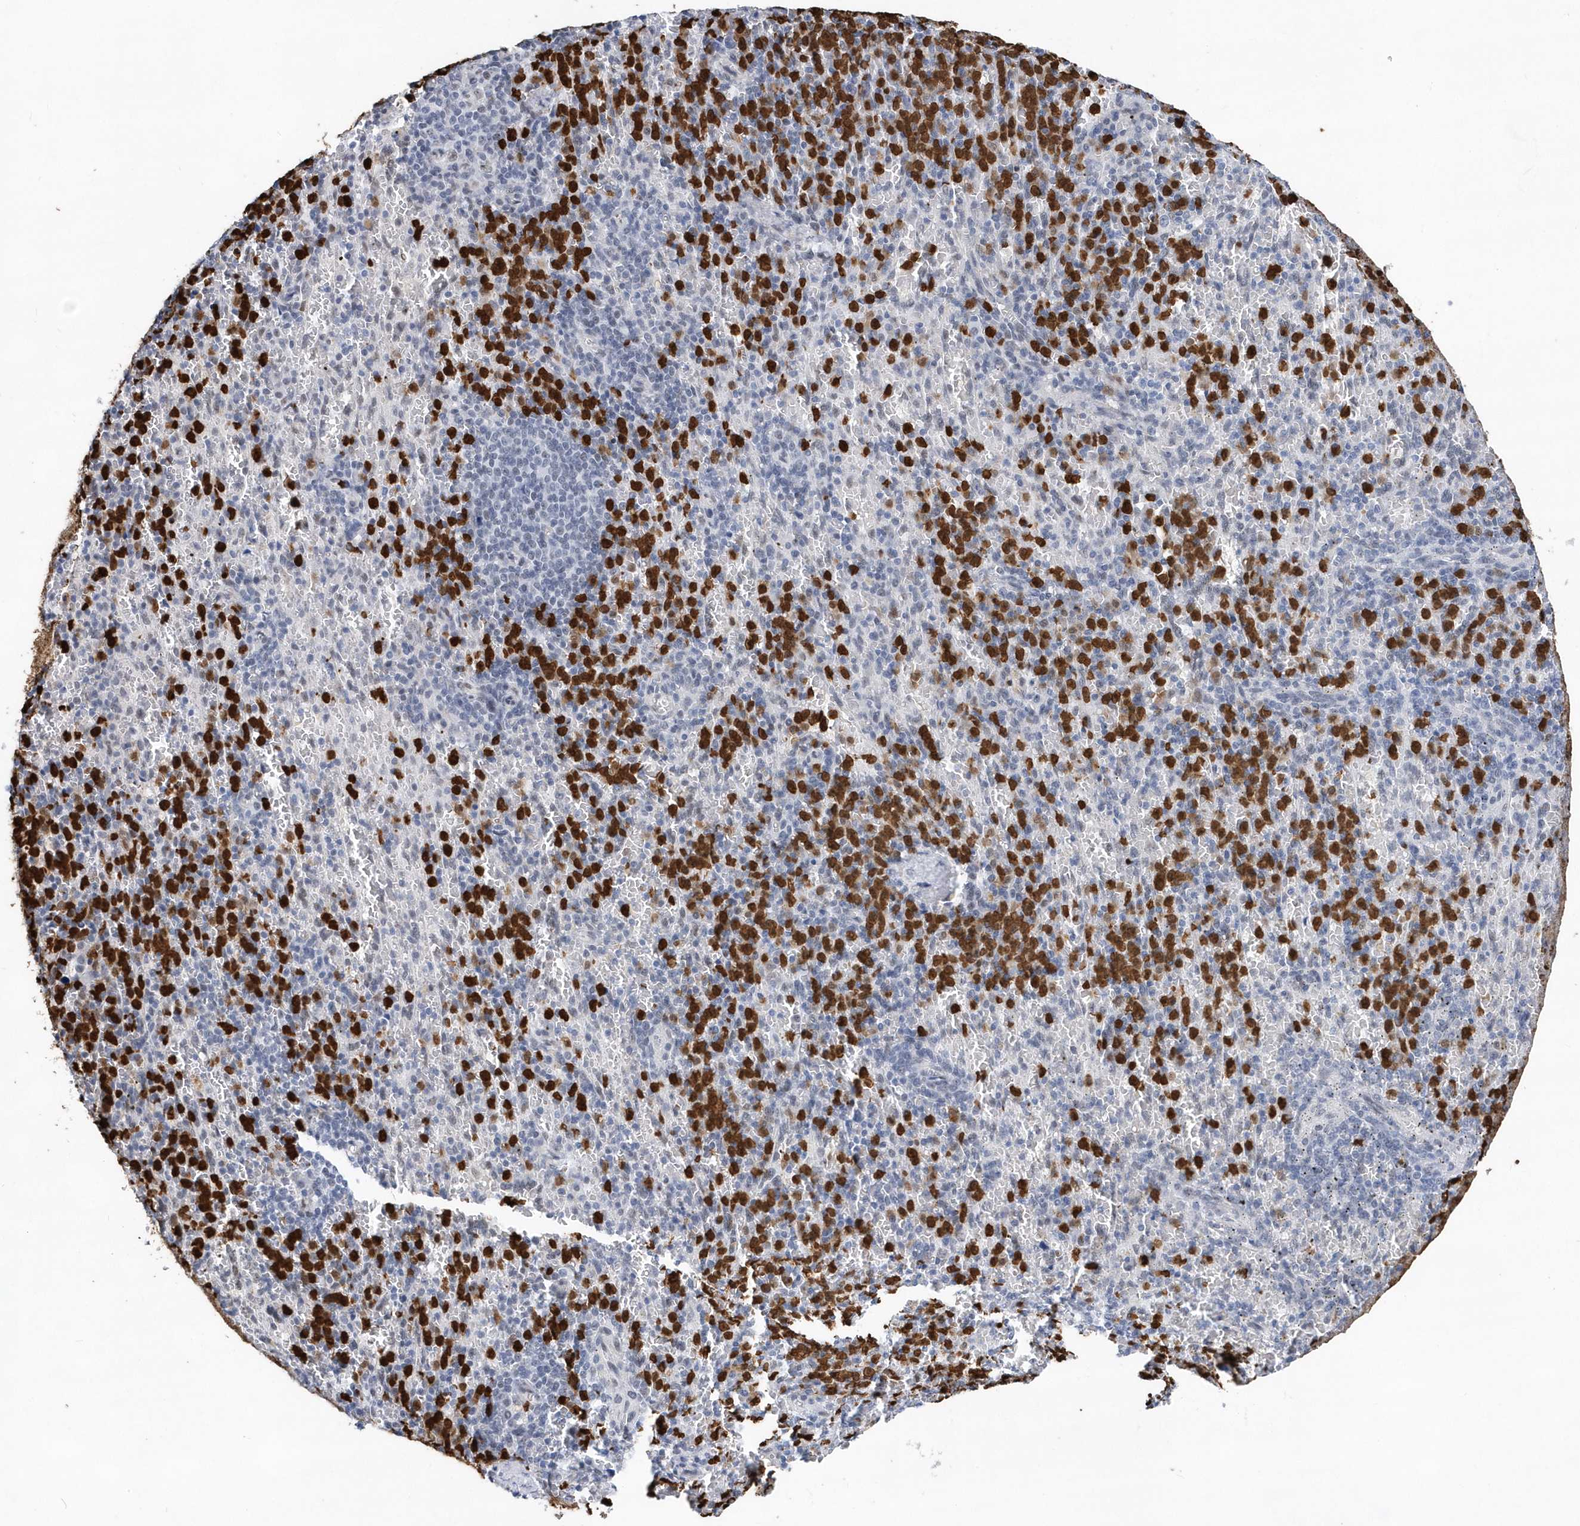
{"staining": {"intensity": "strong", "quantity": "25%-75%", "location": "cytoplasmic/membranous,nuclear"}, "tissue": "spleen", "cell_type": "Cells in red pulp", "image_type": "normal", "snomed": [{"axis": "morphology", "description": "Normal tissue, NOS"}, {"axis": "topography", "description": "Spleen"}], "caption": "Strong cytoplasmic/membranous,nuclear staining is seen in approximately 25%-75% of cells in red pulp in normal spleen. (brown staining indicates protein expression, while blue staining denotes nuclei).", "gene": "RPP30", "patient": {"sex": "female", "age": 74}}